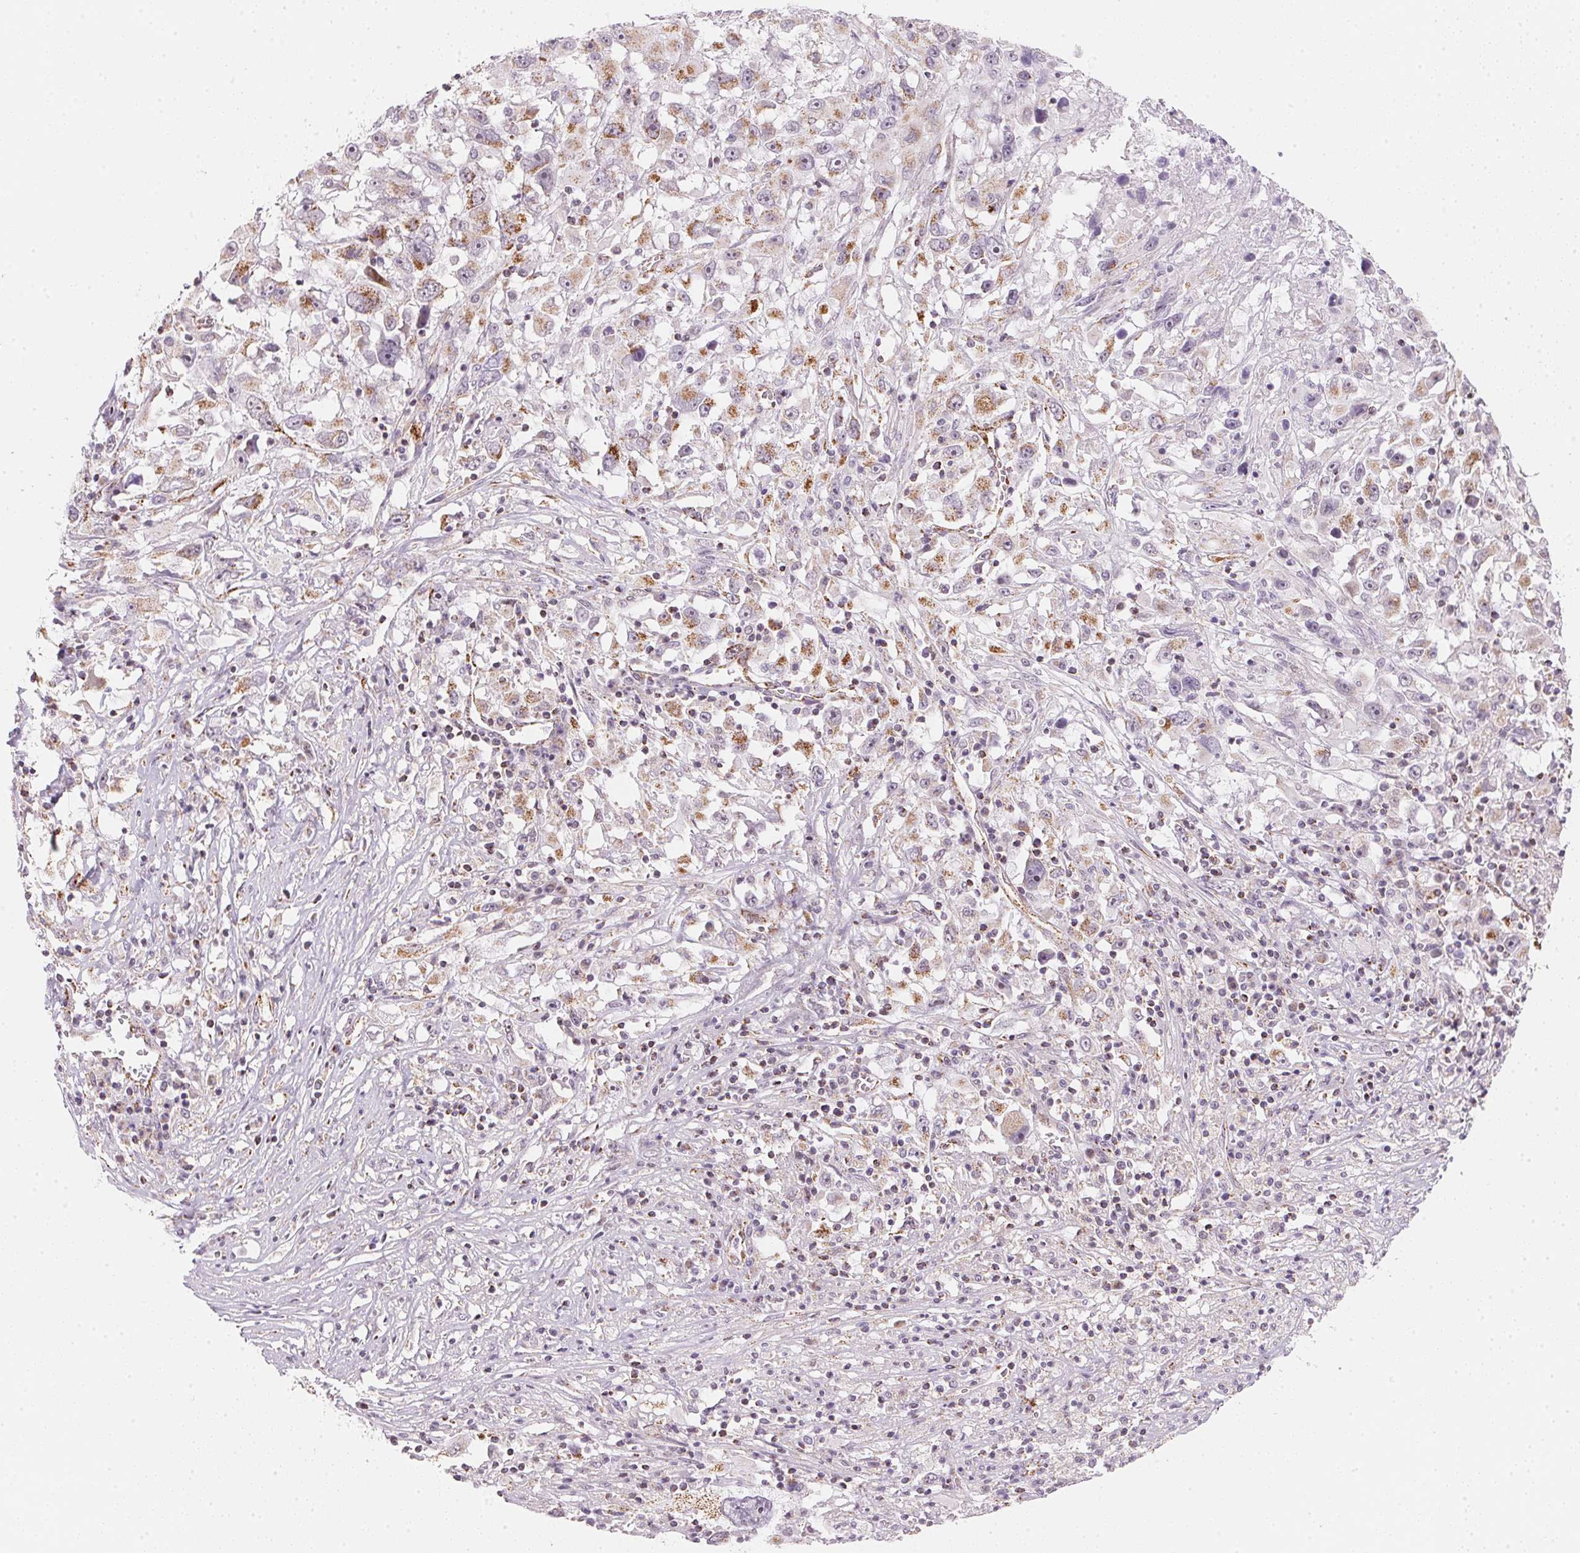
{"staining": {"intensity": "moderate", "quantity": "25%-75%", "location": "cytoplasmic/membranous"}, "tissue": "melanoma", "cell_type": "Tumor cells", "image_type": "cancer", "snomed": [{"axis": "morphology", "description": "Malignant melanoma, Metastatic site"}, {"axis": "topography", "description": "Soft tissue"}], "caption": "Malignant melanoma (metastatic site) stained for a protein reveals moderate cytoplasmic/membranous positivity in tumor cells. The staining is performed using DAB brown chromogen to label protein expression. The nuclei are counter-stained blue using hematoxylin.", "gene": "GIPC2", "patient": {"sex": "male", "age": 50}}